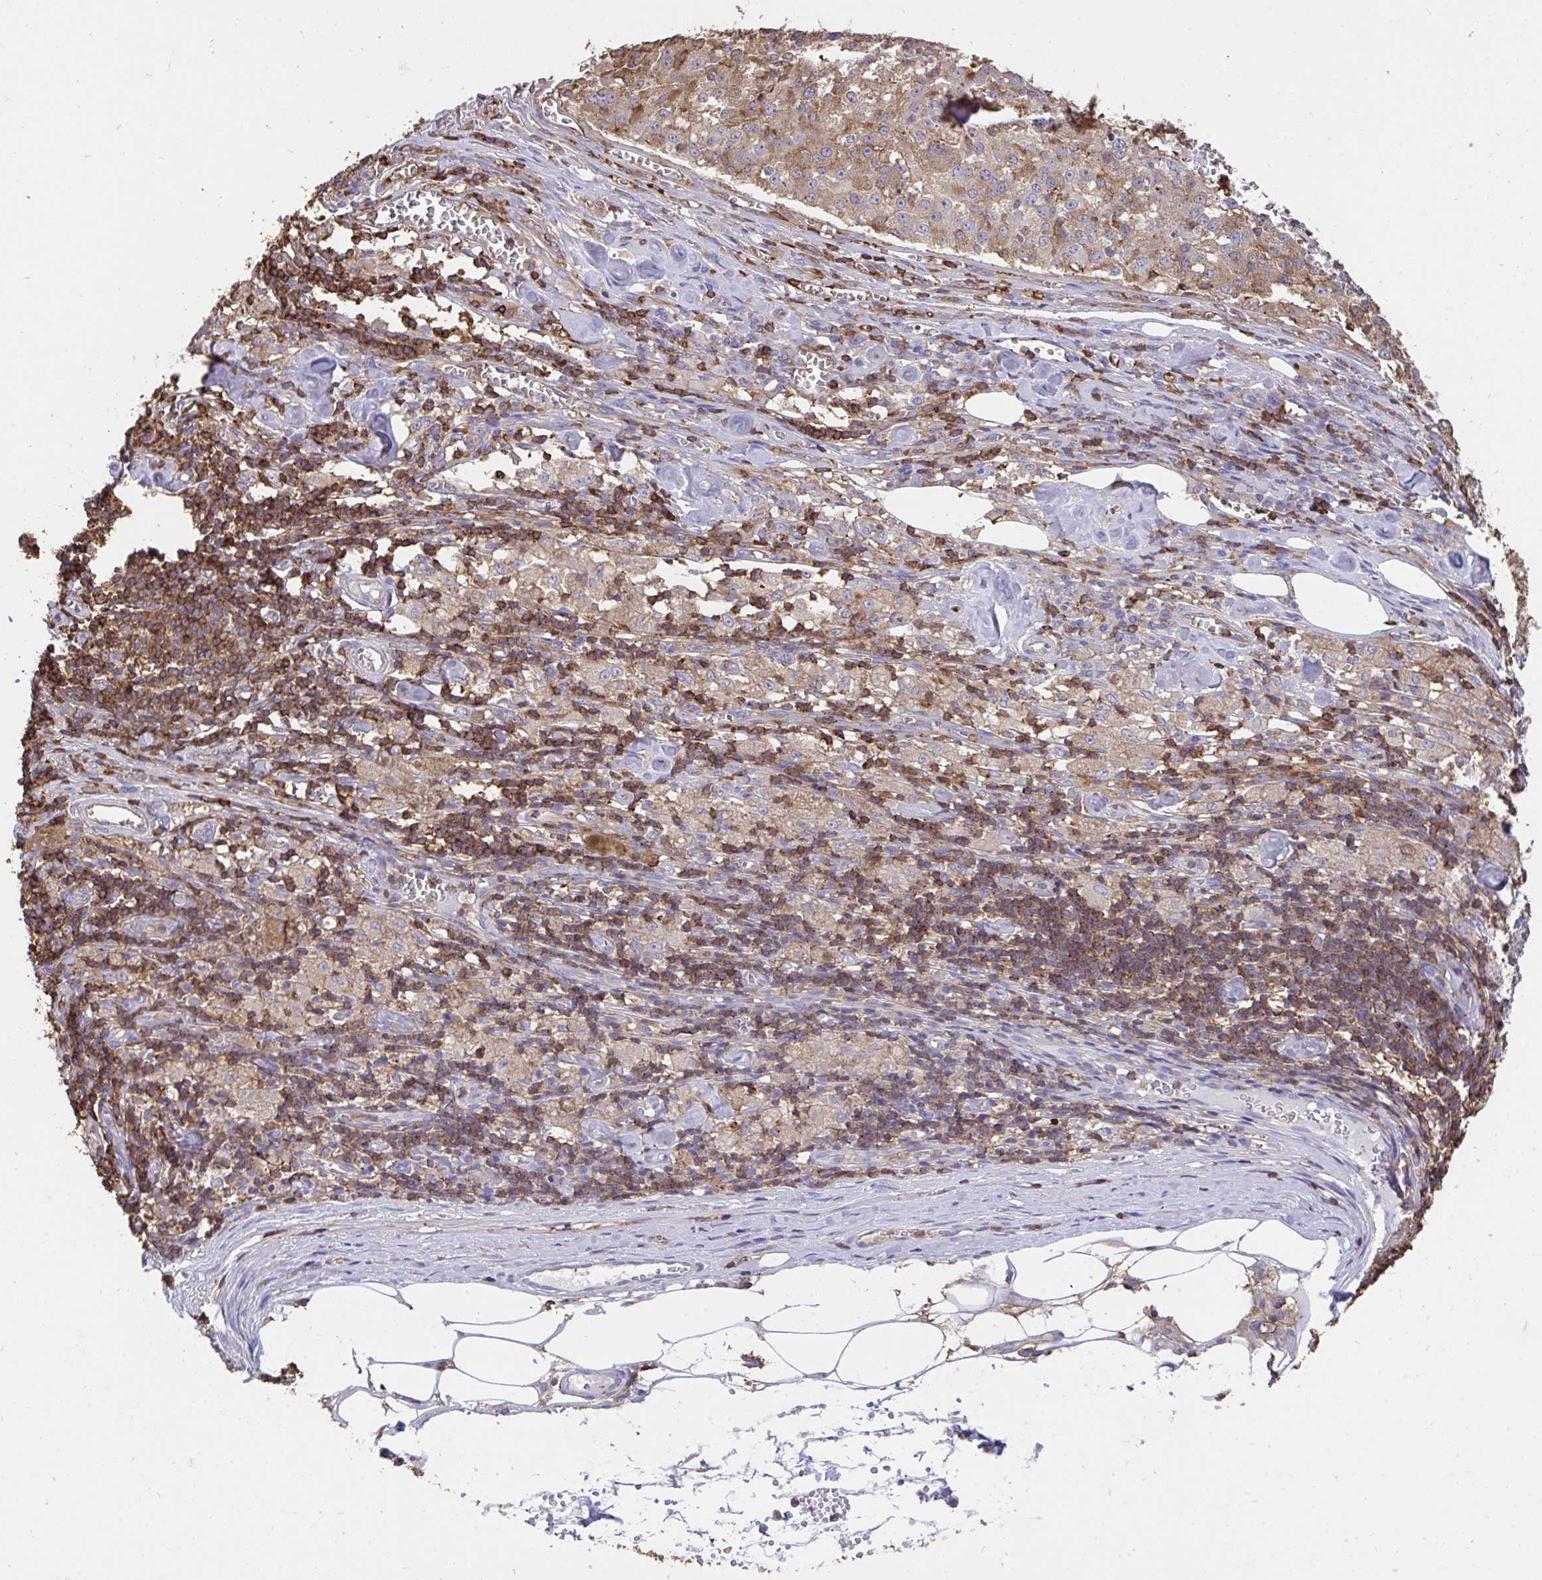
{"staining": {"intensity": "moderate", "quantity": "25%-75%", "location": "cytoplasmic/membranous"}, "tissue": "melanoma", "cell_type": "Tumor cells", "image_type": "cancer", "snomed": [{"axis": "morphology", "description": "Malignant melanoma, Metastatic site"}, {"axis": "topography", "description": "Lymph node"}], "caption": "Human malignant melanoma (metastatic site) stained with a protein marker demonstrates moderate staining in tumor cells.", "gene": "CFL1", "patient": {"sex": "female", "age": 64}}